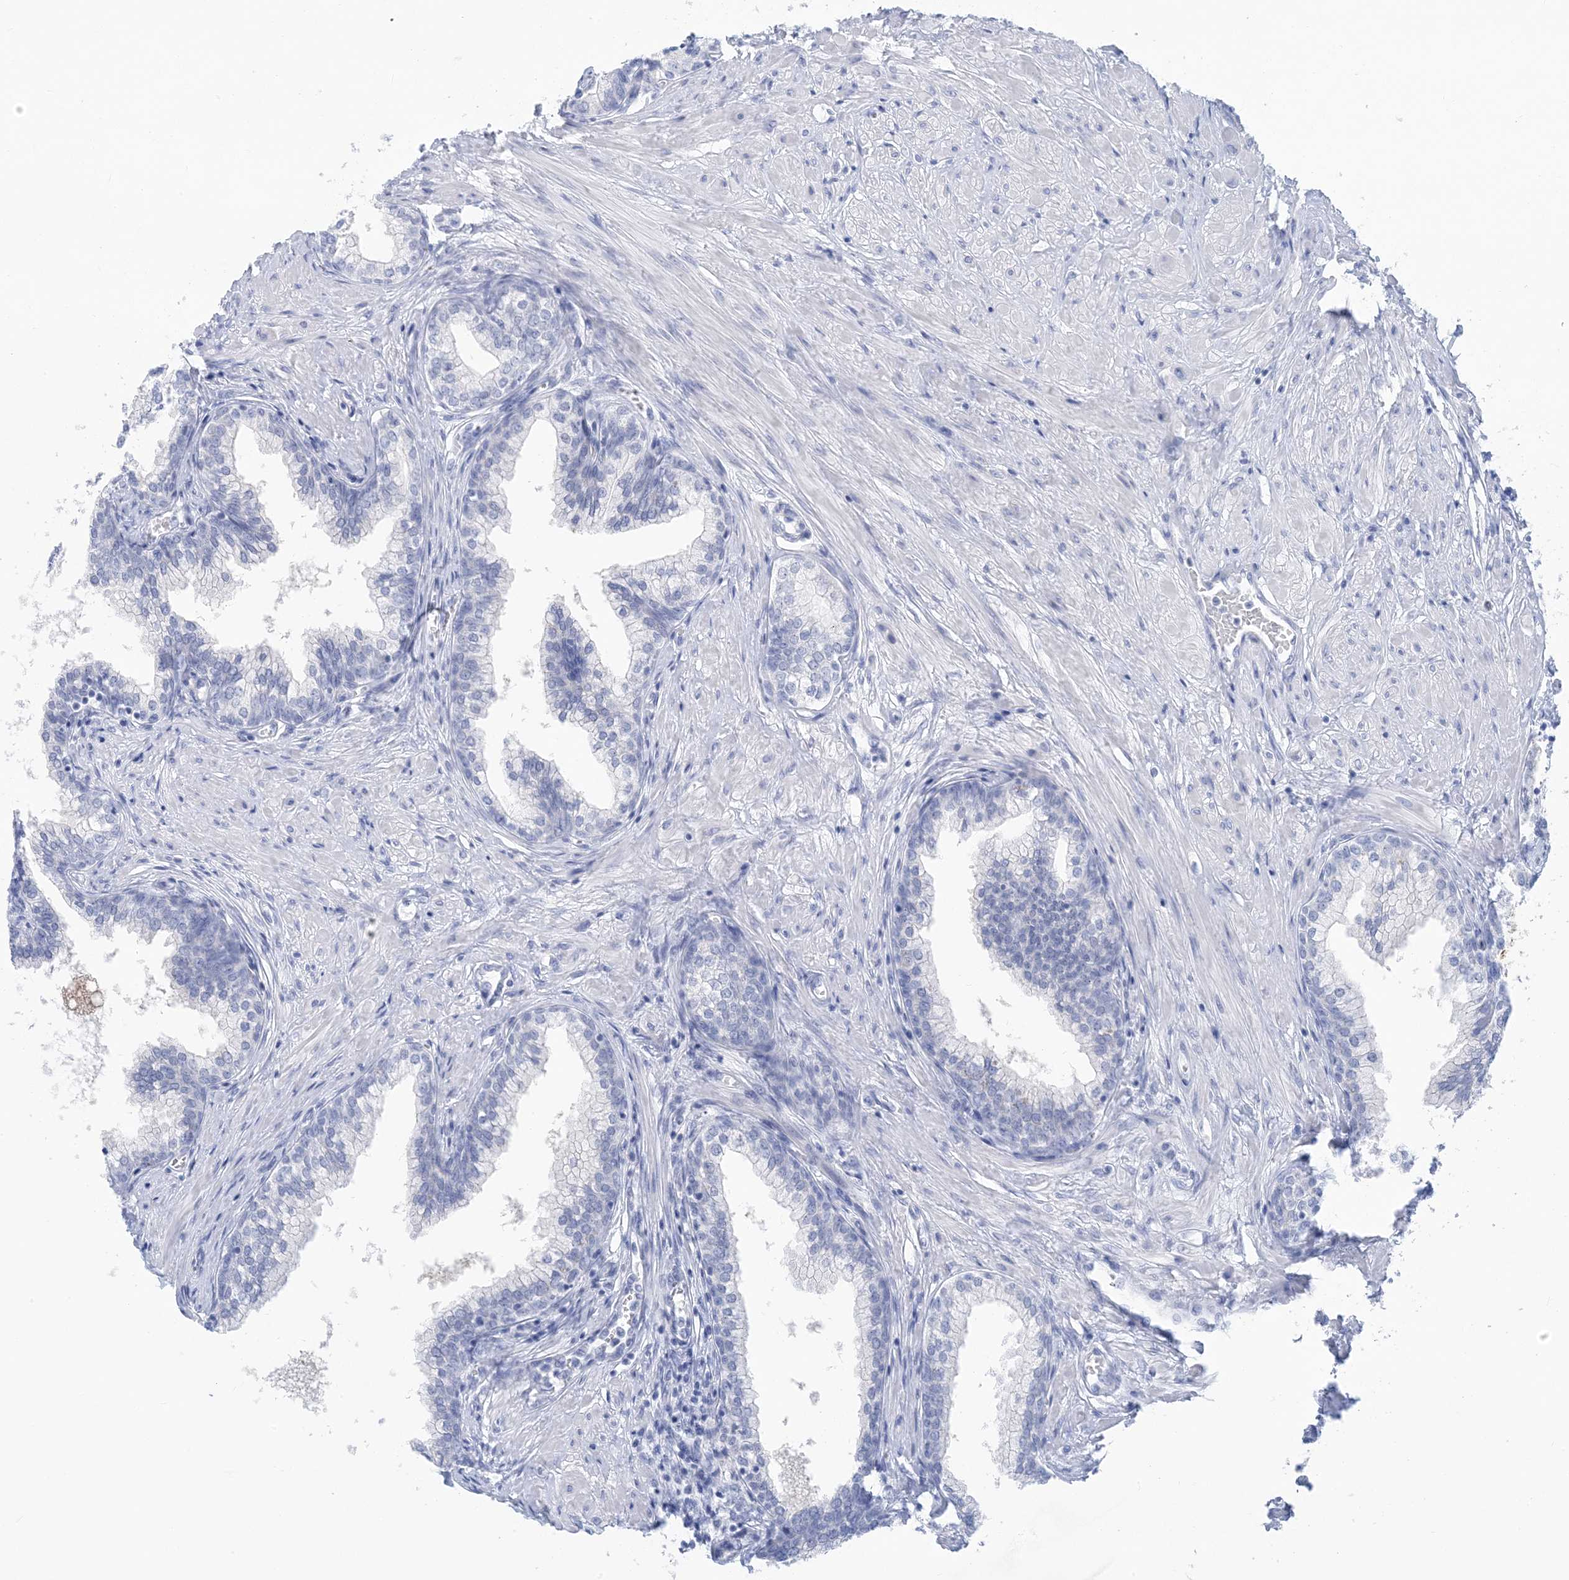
{"staining": {"intensity": "negative", "quantity": "none", "location": "none"}, "tissue": "prostate", "cell_type": "Glandular cells", "image_type": "normal", "snomed": [{"axis": "morphology", "description": "Normal tissue, NOS"}, {"axis": "morphology", "description": "Urothelial carcinoma, Low grade"}, {"axis": "topography", "description": "Urinary bladder"}, {"axis": "topography", "description": "Prostate"}], "caption": "This is a image of immunohistochemistry (IHC) staining of benign prostate, which shows no positivity in glandular cells.", "gene": "SH3YL1", "patient": {"sex": "male", "age": 60}}